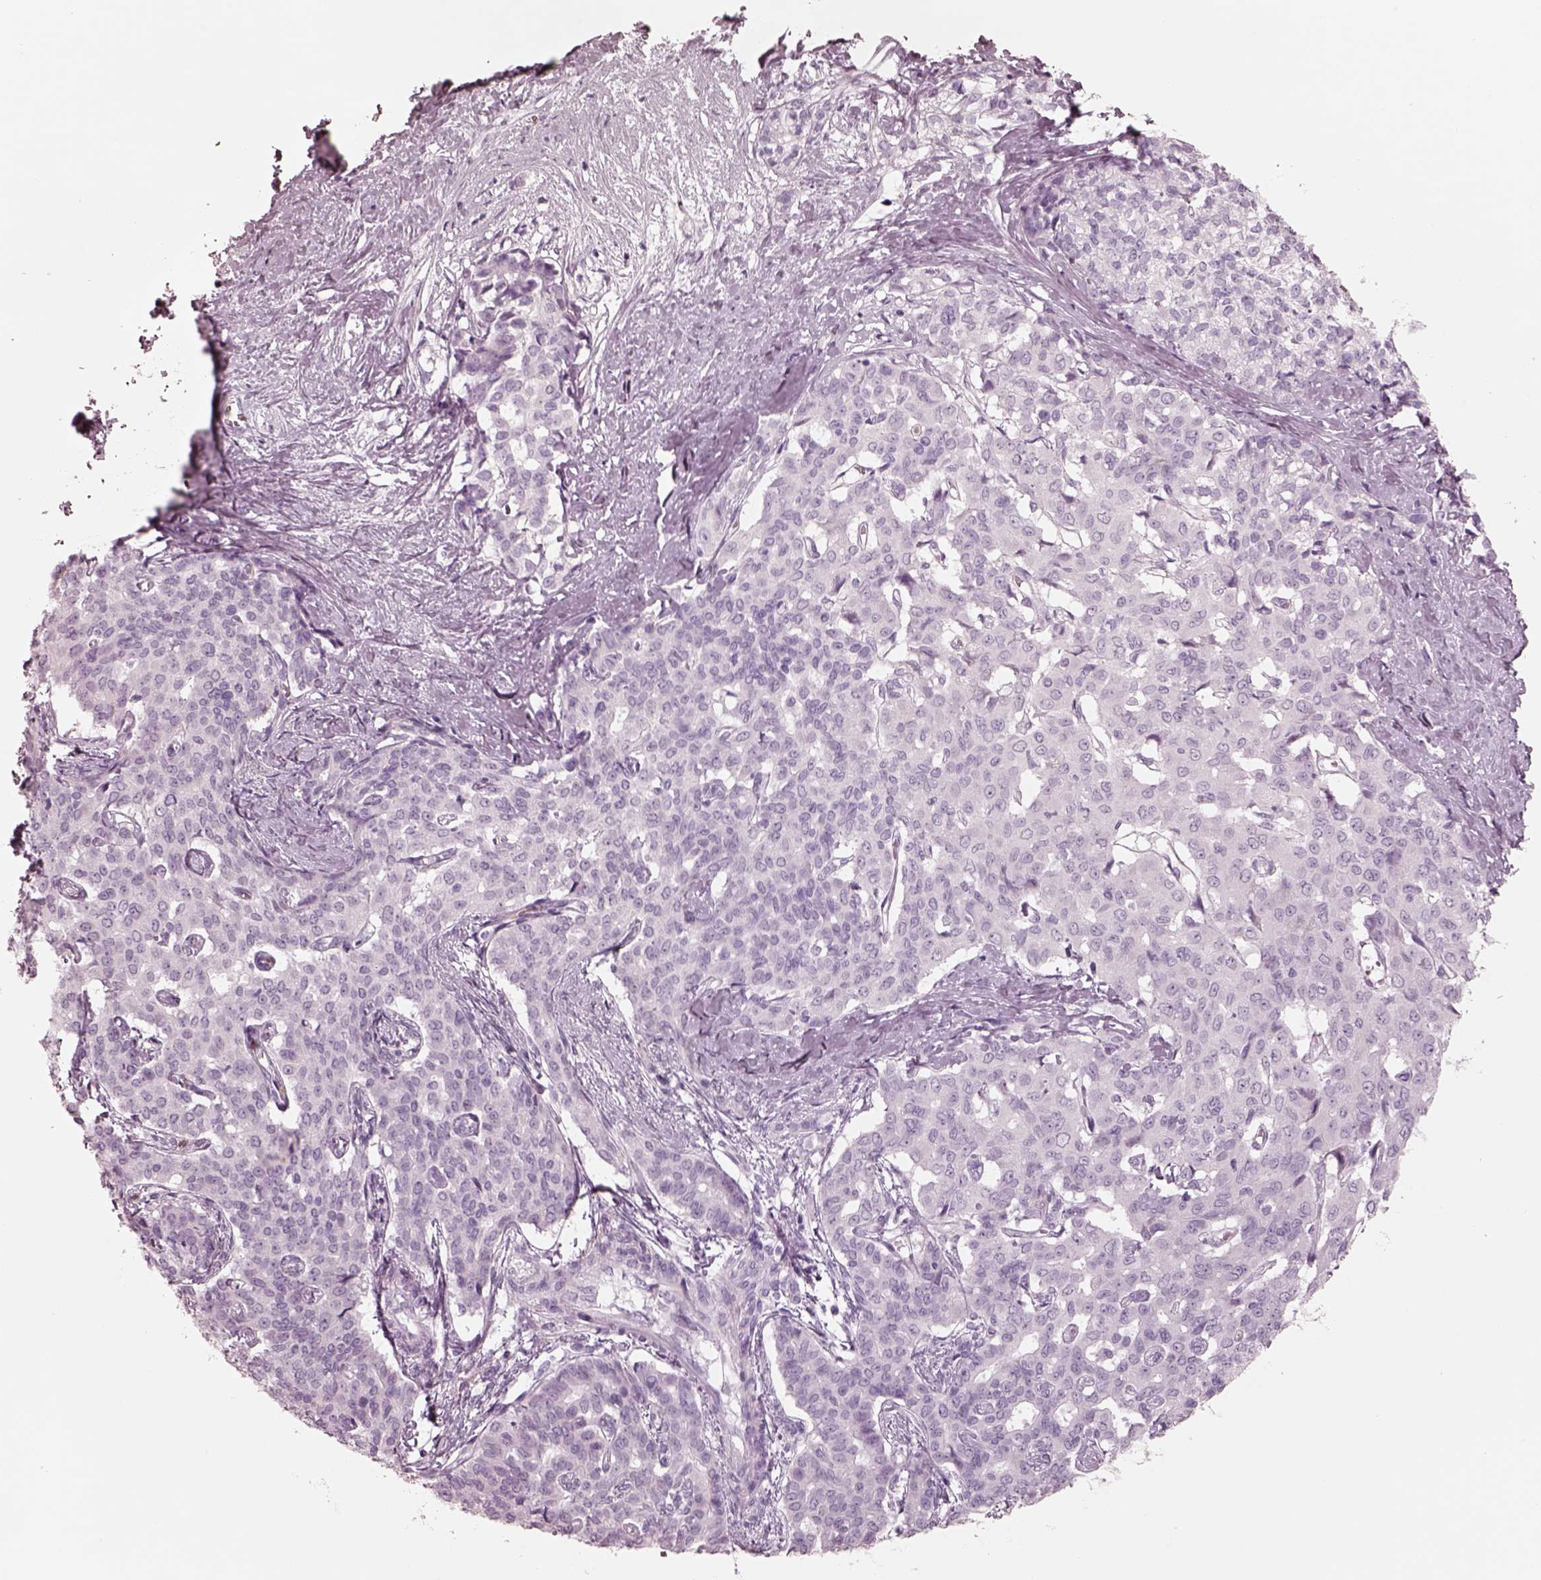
{"staining": {"intensity": "negative", "quantity": "none", "location": "none"}, "tissue": "liver cancer", "cell_type": "Tumor cells", "image_type": "cancer", "snomed": [{"axis": "morphology", "description": "Cholangiocarcinoma"}, {"axis": "topography", "description": "Liver"}], "caption": "Tumor cells show no significant protein staining in liver cholangiocarcinoma.", "gene": "ELANE", "patient": {"sex": "female", "age": 47}}